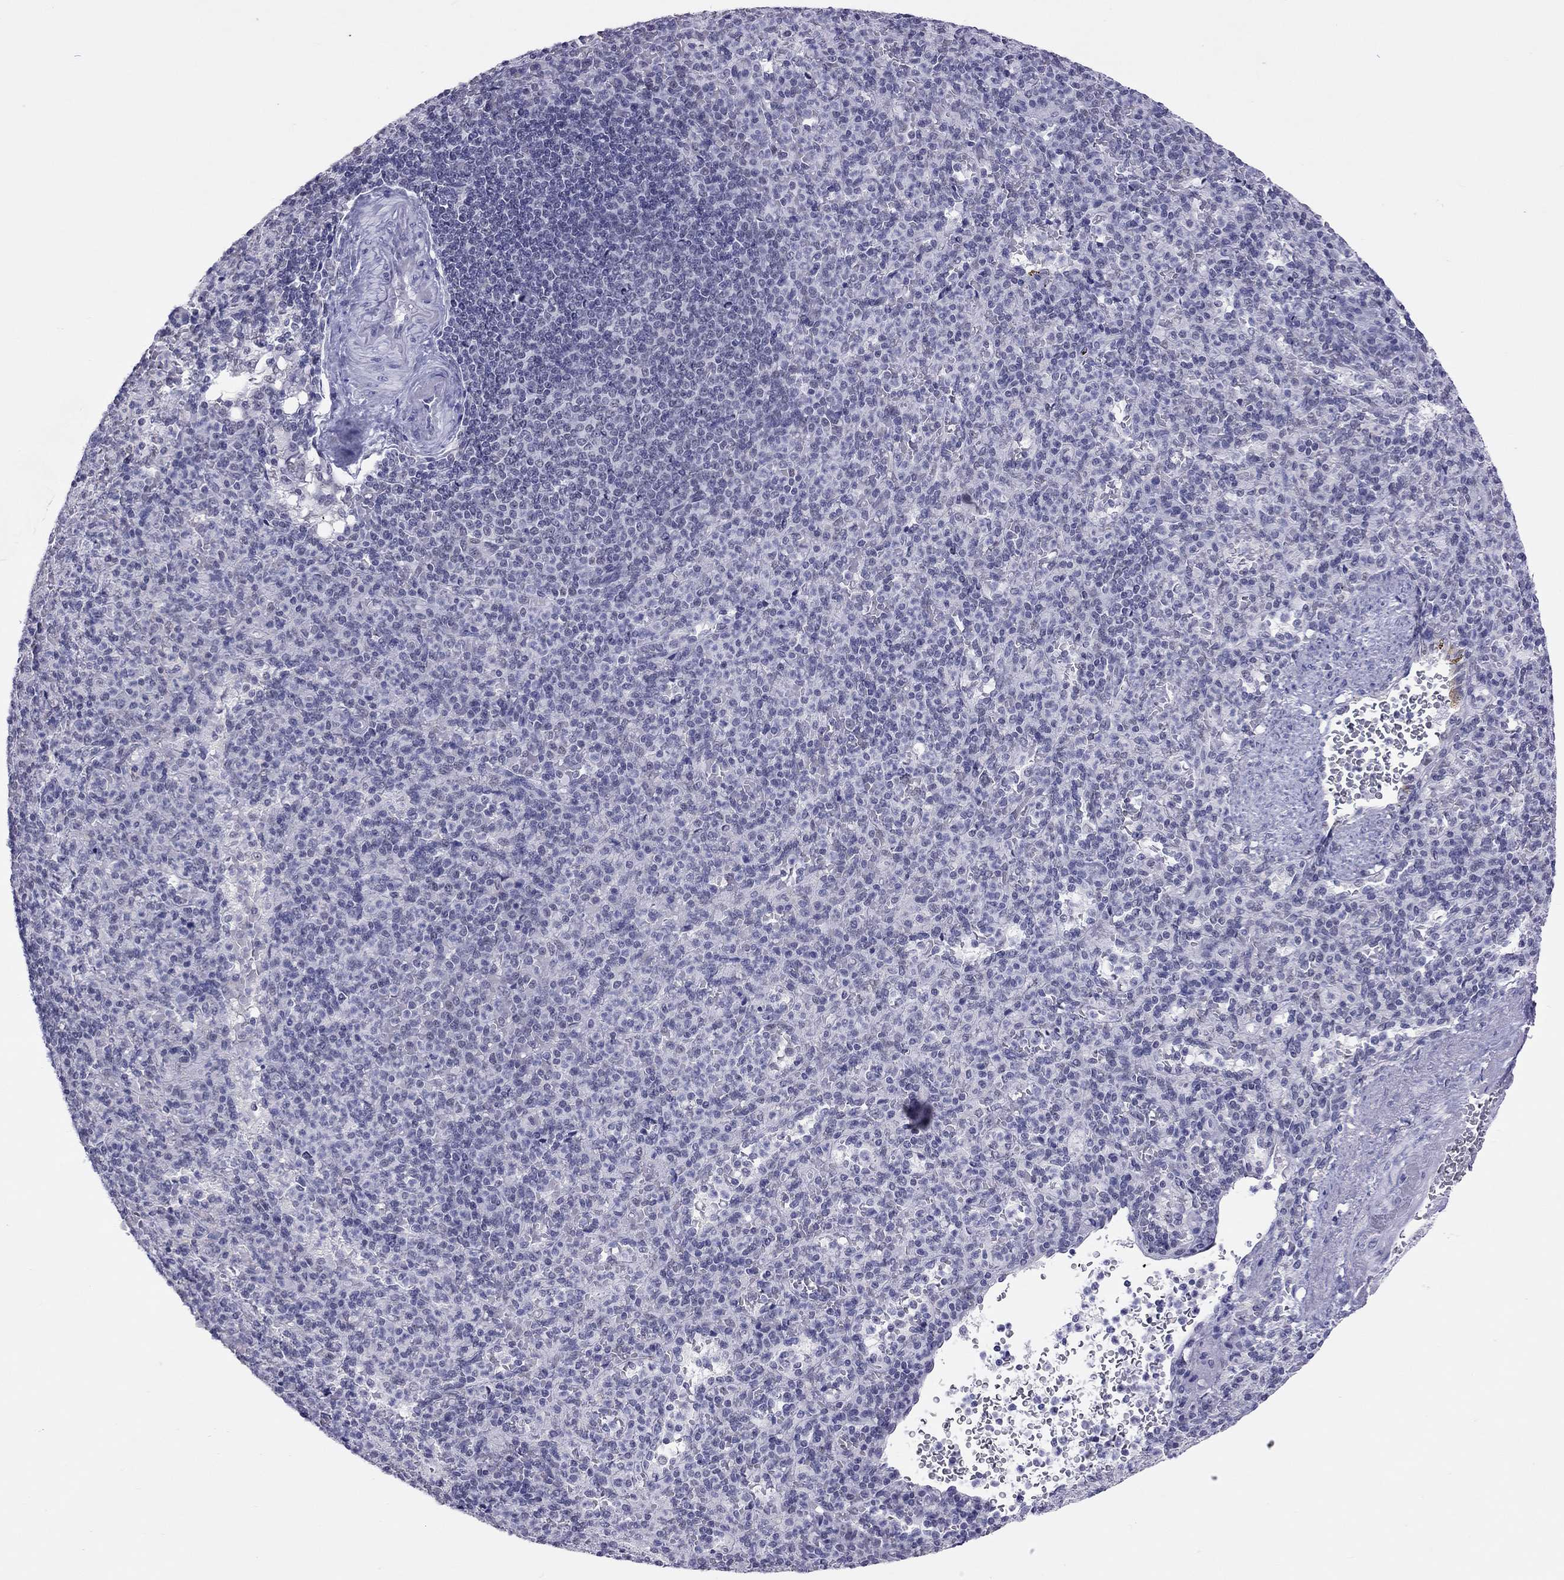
{"staining": {"intensity": "negative", "quantity": "none", "location": "none"}, "tissue": "spleen", "cell_type": "Cells in red pulp", "image_type": "normal", "snomed": [{"axis": "morphology", "description": "Normal tissue, NOS"}, {"axis": "topography", "description": "Spleen"}], "caption": "This is an immunohistochemistry micrograph of normal spleen. There is no expression in cells in red pulp.", "gene": "JHY", "patient": {"sex": "female", "age": 74}}